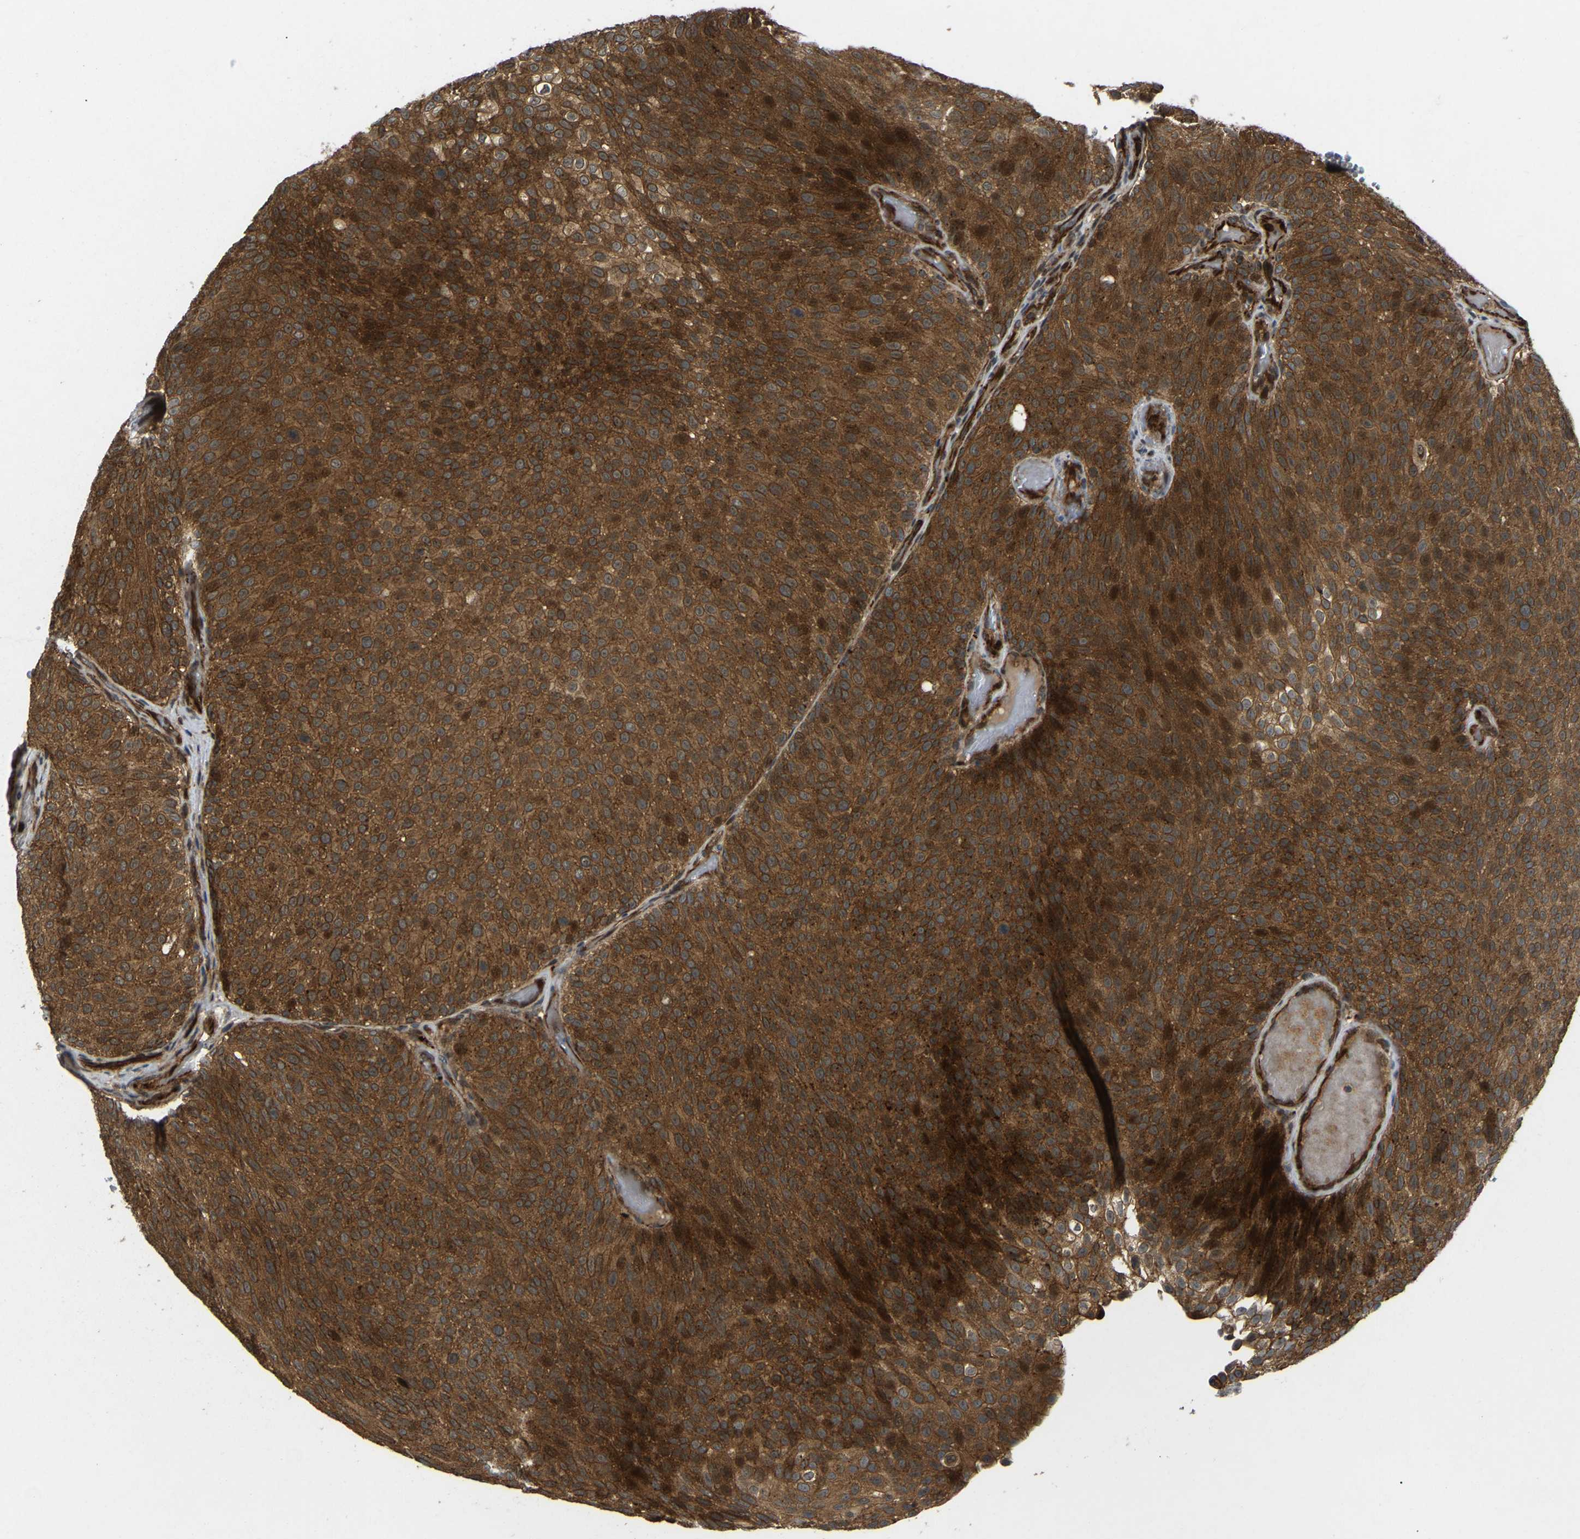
{"staining": {"intensity": "strong", "quantity": ">75%", "location": "cytoplasmic/membranous,nuclear"}, "tissue": "urothelial cancer", "cell_type": "Tumor cells", "image_type": "cancer", "snomed": [{"axis": "morphology", "description": "Urothelial carcinoma, Low grade"}, {"axis": "topography", "description": "Urinary bladder"}], "caption": "Strong cytoplasmic/membranous and nuclear protein expression is present in about >75% of tumor cells in urothelial cancer.", "gene": "KIAA1549", "patient": {"sex": "male", "age": 78}}